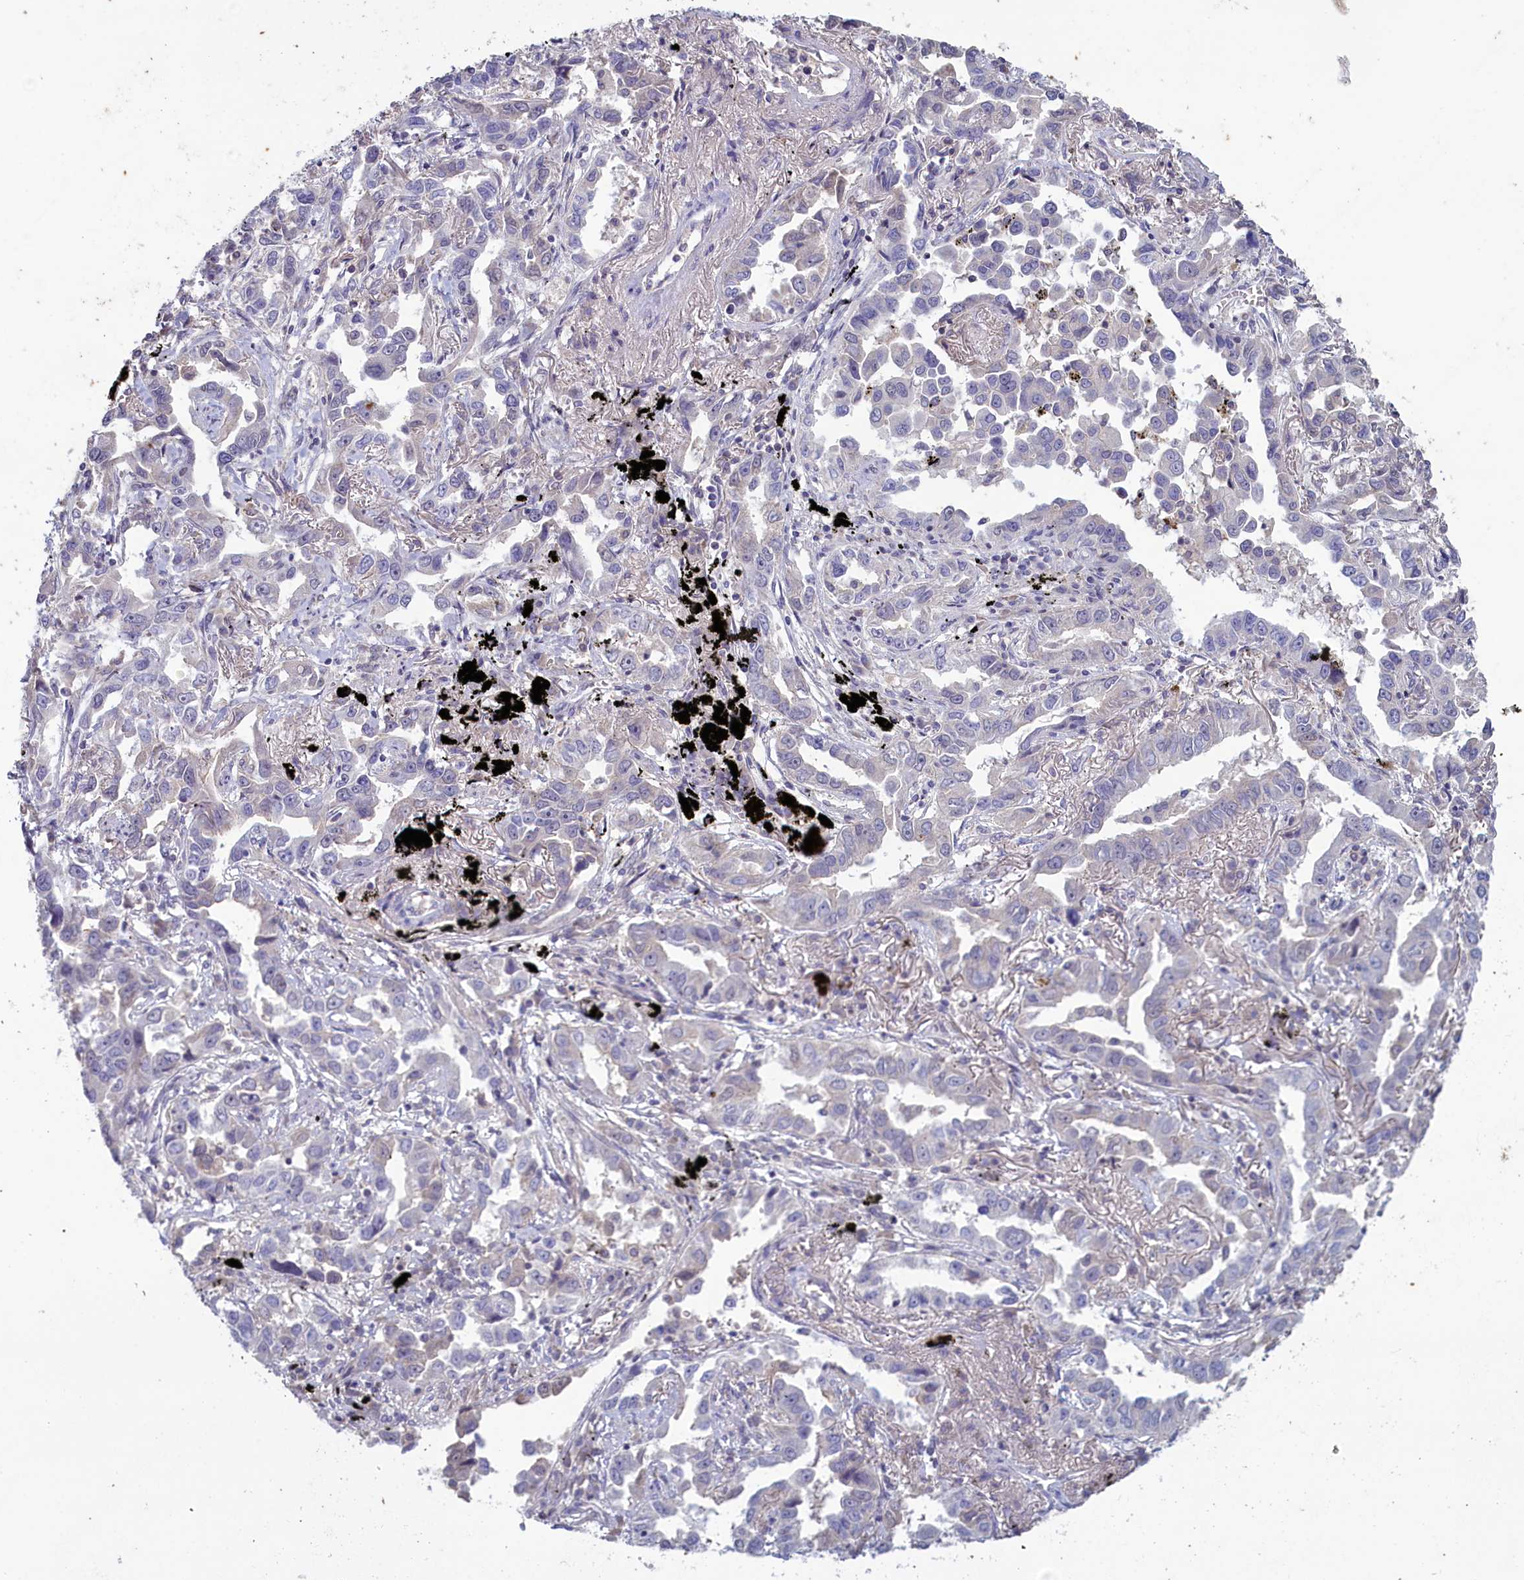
{"staining": {"intensity": "negative", "quantity": "none", "location": "none"}, "tissue": "lung cancer", "cell_type": "Tumor cells", "image_type": "cancer", "snomed": [{"axis": "morphology", "description": "Adenocarcinoma, NOS"}, {"axis": "topography", "description": "Lung"}], "caption": "Tumor cells are negative for brown protein staining in adenocarcinoma (lung). (DAB immunohistochemistry, high magnification).", "gene": "ATF7IP2", "patient": {"sex": "male", "age": 67}}